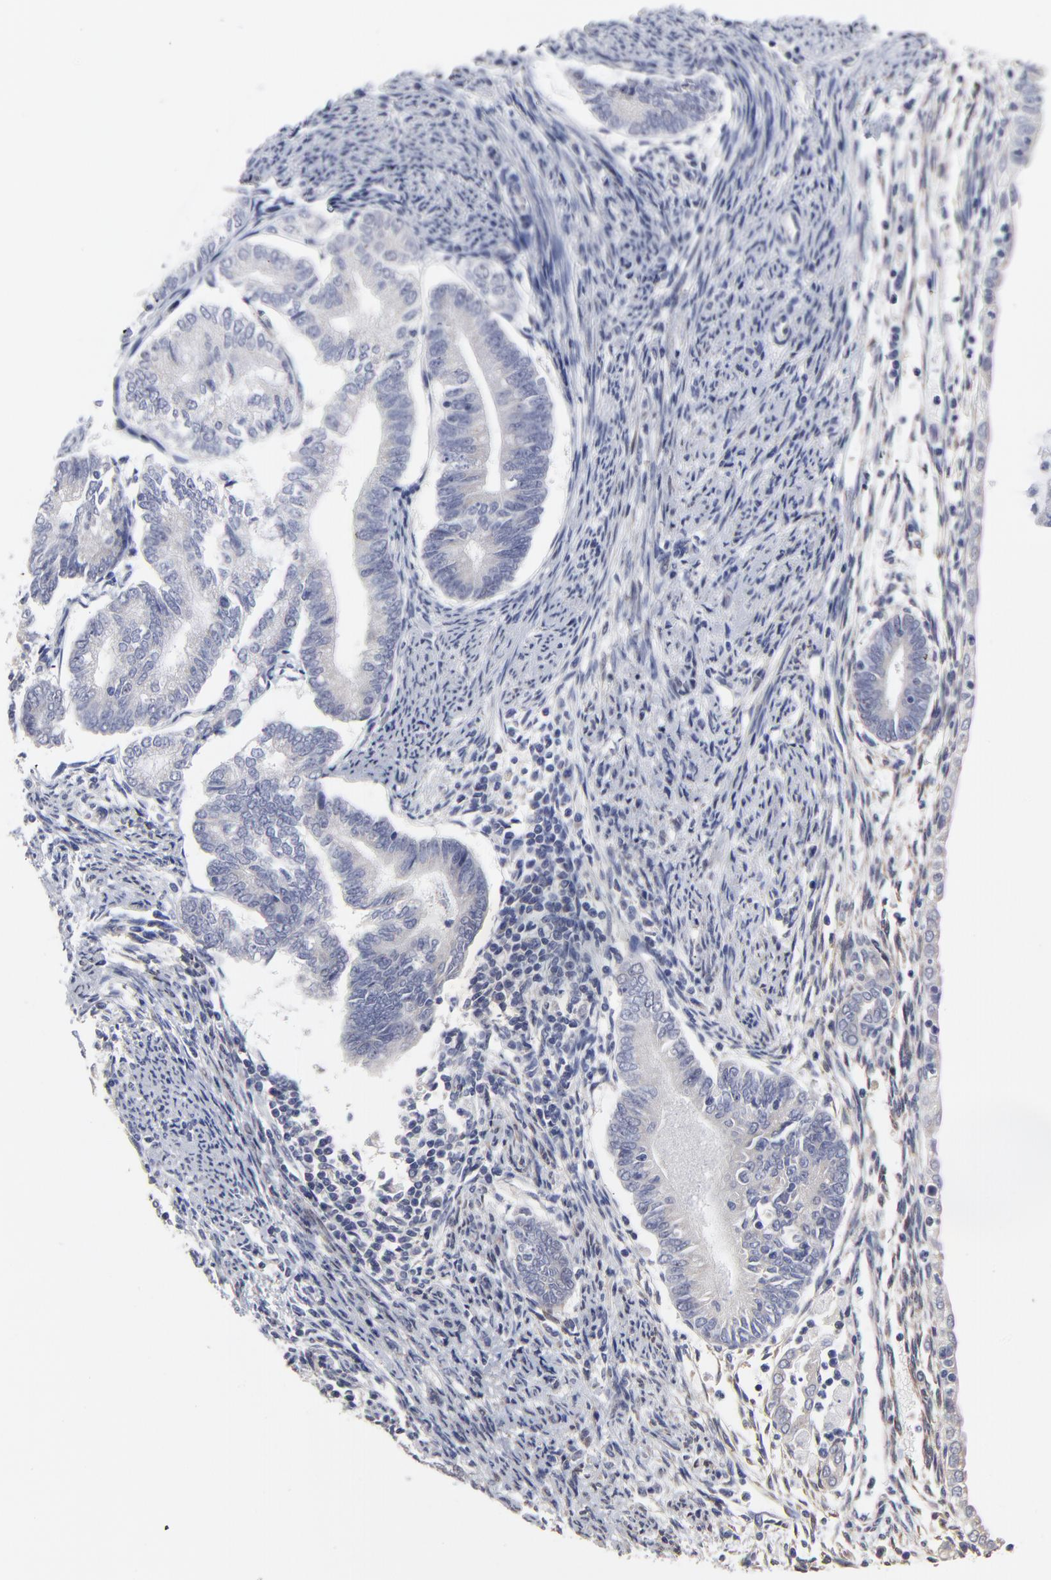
{"staining": {"intensity": "weak", "quantity": "<25%", "location": "cytoplasmic/membranous"}, "tissue": "endometrial cancer", "cell_type": "Tumor cells", "image_type": "cancer", "snomed": [{"axis": "morphology", "description": "Adenocarcinoma, NOS"}, {"axis": "topography", "description": "Endometrium"}], "caption": "IHC of endometrial adenocarcinoma exhibits no expression in tumor cells.", "gene": "MAGEA10", "patient": {"sex": "female", "age": 63}}